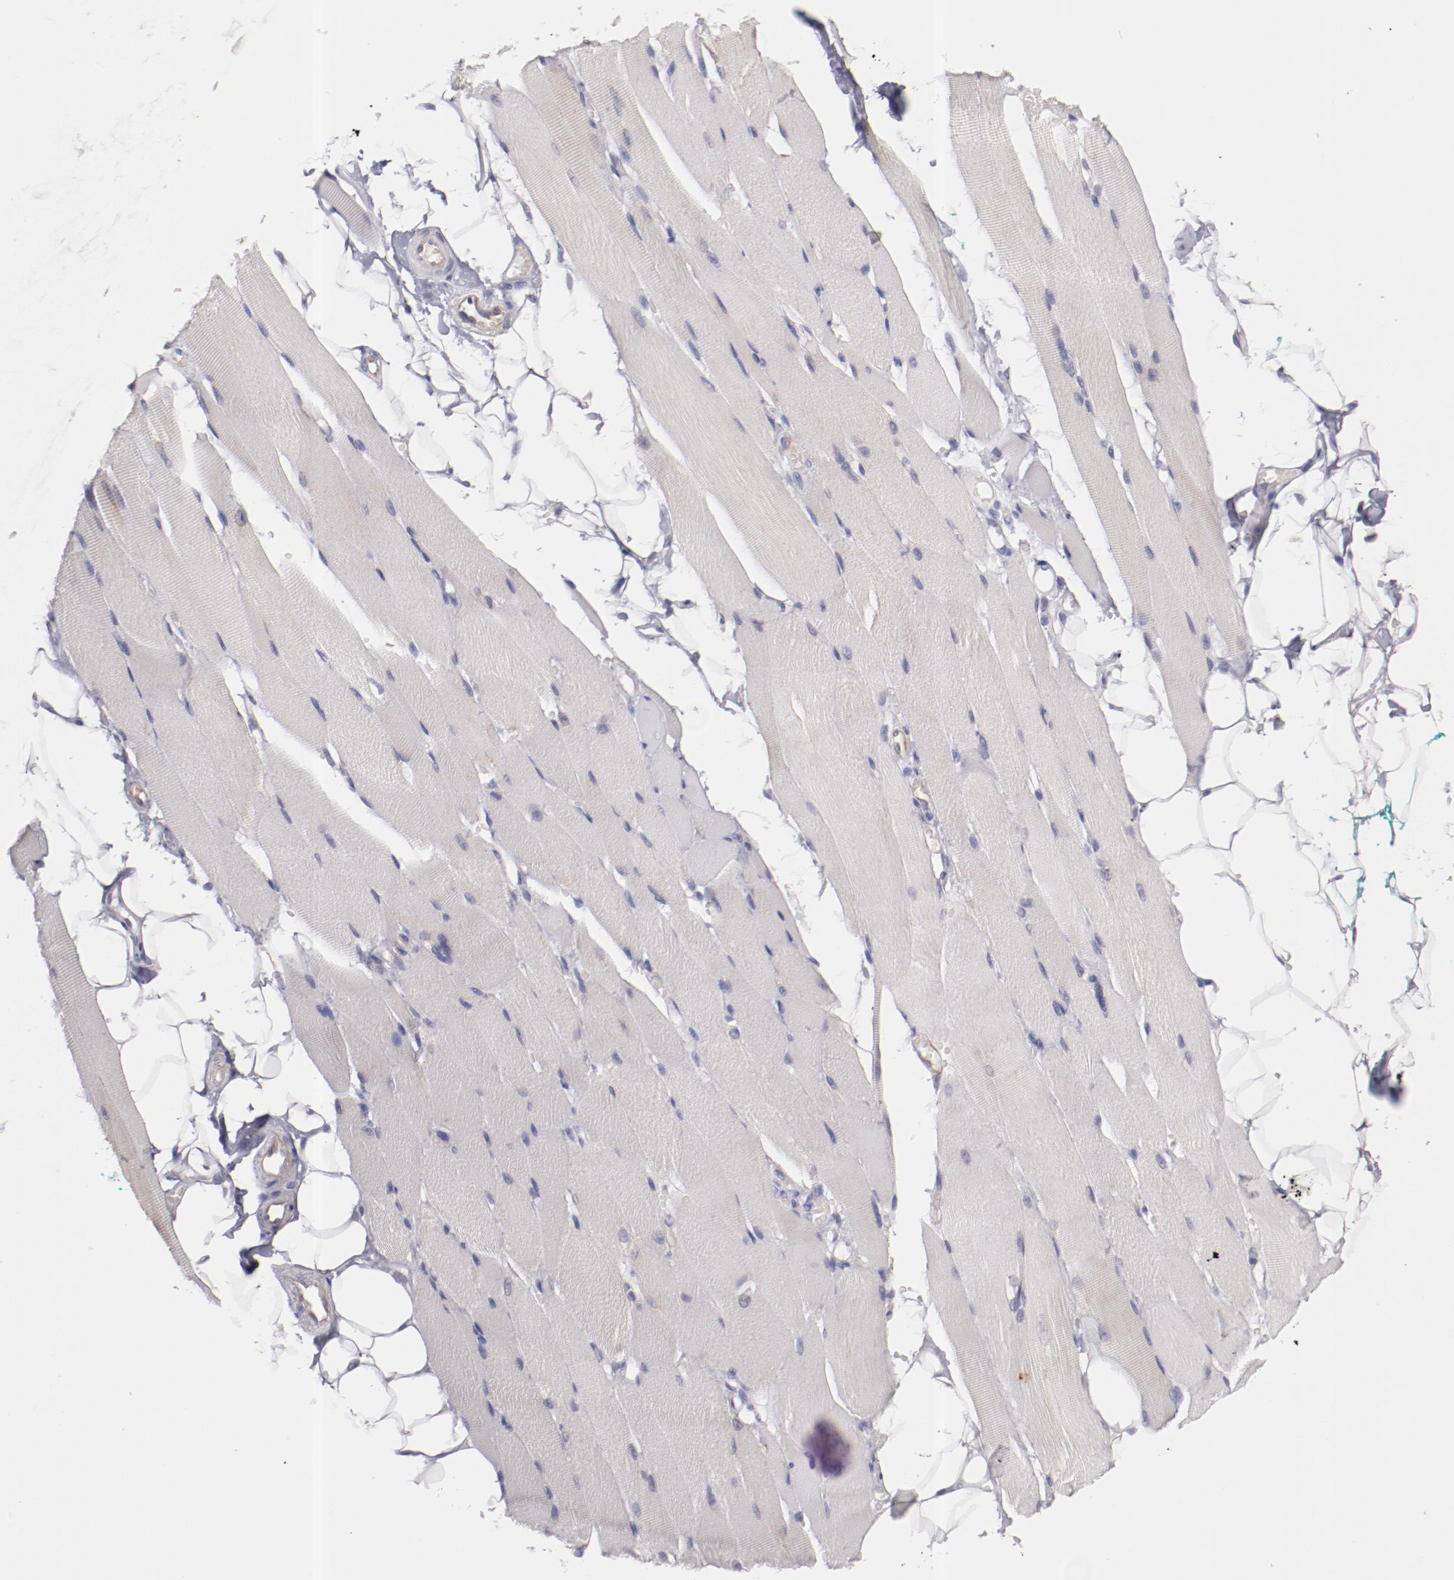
{"staining": {"intensity": "weak", "quantity": "<25%", "location": "cytoplasmic/membranous"}, "tissue": "skeletal muscle", "cell_type": "Myocytes", "image_type": "normal", "snomed": [{"axis": "morphology", "description": "Normal tissue, NOS"}, {"axis": "topography", "description": "Skeletal muscle"}, {"axis": "topography", "description": "Peripheral nerve tissue"}], "caption": "High power microscopy photomicrograph of an IHC image of benign skeletal muscle, revealing no significant staining in myocytes.", "gene": "ENTPD5", "patient": {"sex": "female", "age": 84}}